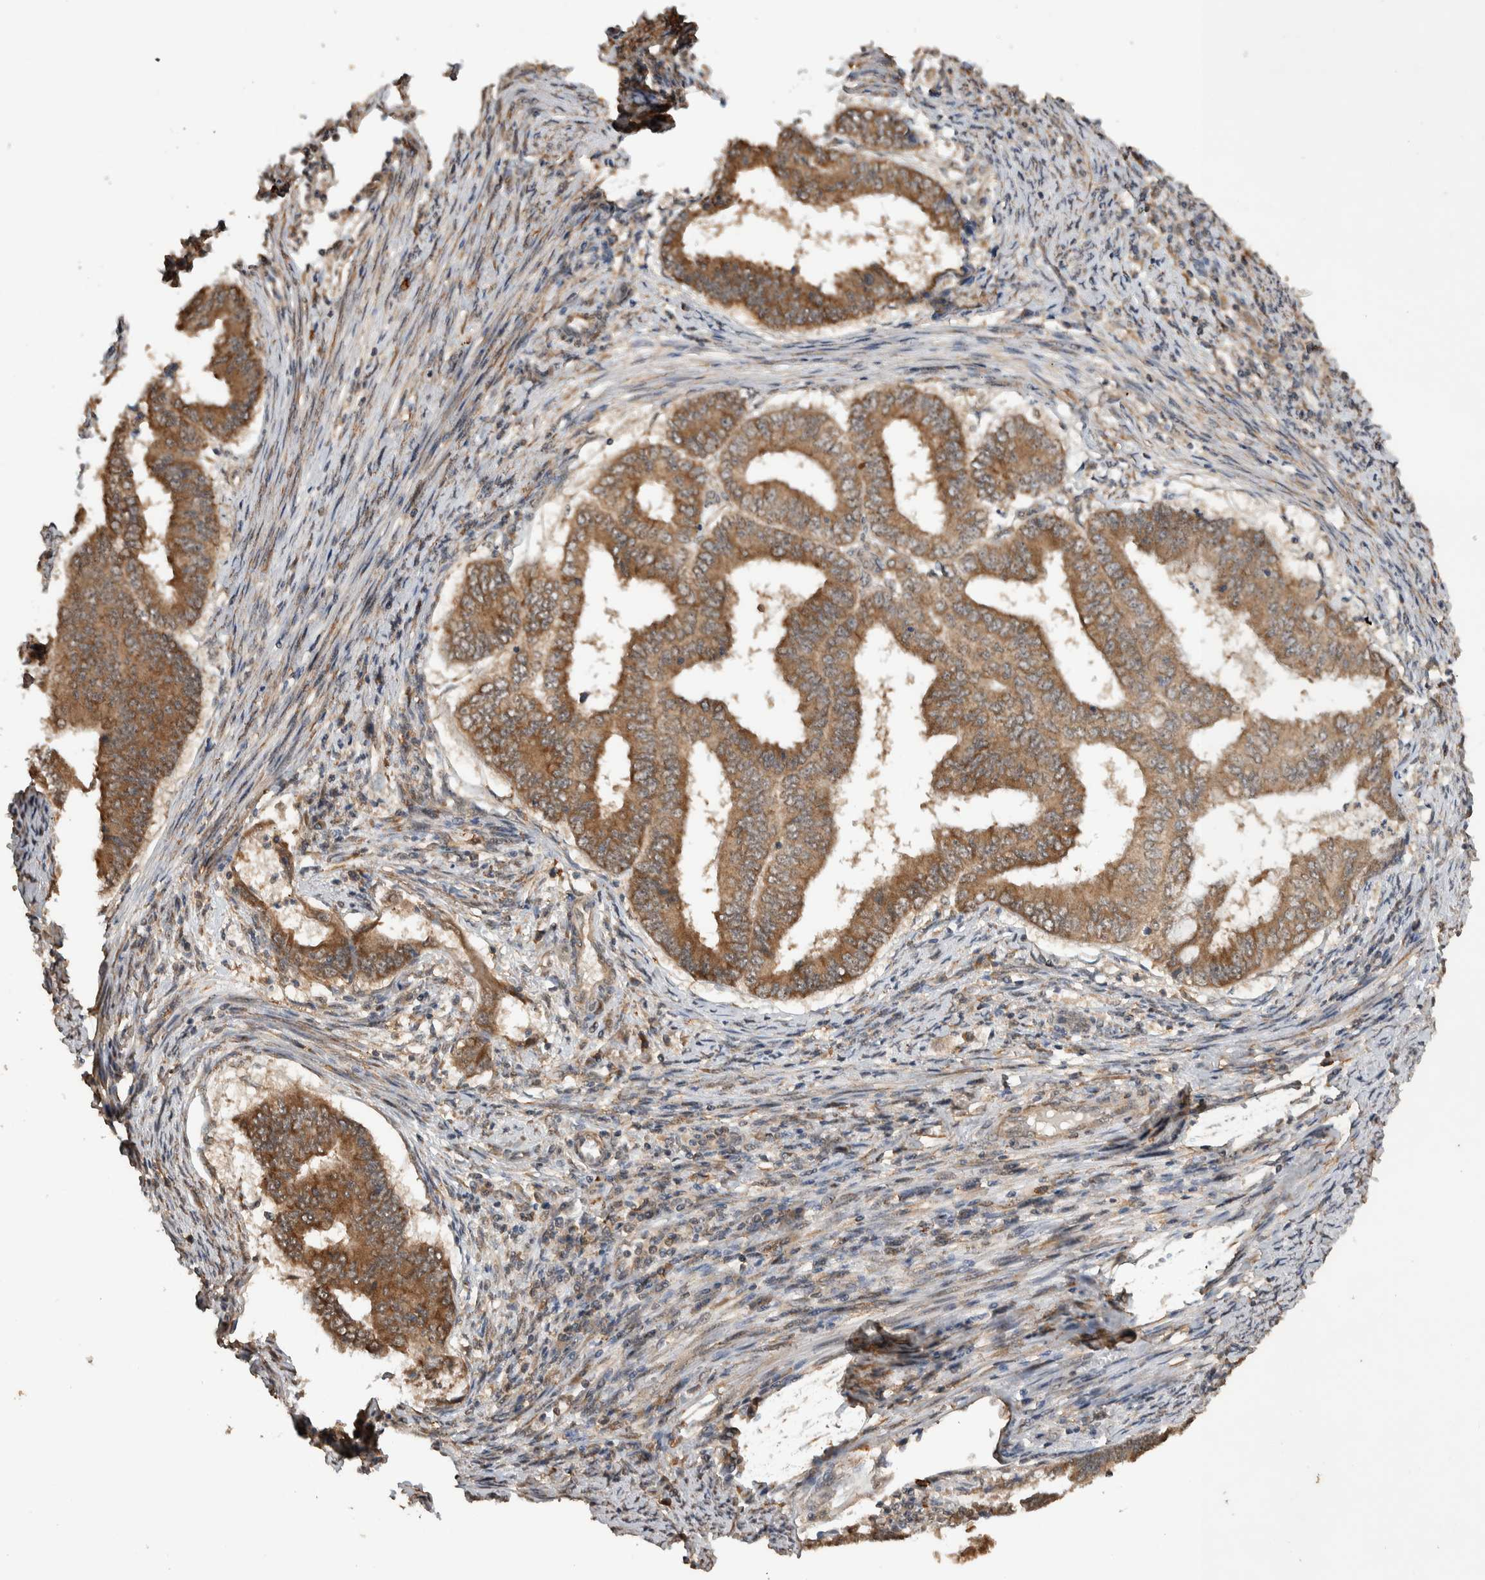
{"staining": {"intensity": "moderate", "quantity": ">75%", "location": "cytoplasmic/membranous"}, "tissue": "endometrial cancer", "cell_type": "Tumor cells", "image_type": "cancer", "snomed": [{"axis": "morphology", "description": "Polyp, NOS"}, {"axis": "morphology", "description": "Adenocarcinoma, NOS"}, {"axis": "morphology", "description": "Adenoma, NOS"}, {"axis": "topography", "description": "Endometrium"}], "caption": "Moderate cytoplasmic/membranous positivity is appreciated in approximately >75% of tumor cells in endometrial cancer (adenocarcinoma).", "gene": "DVL2", "patient": {"sex": "female", "age": 79}}